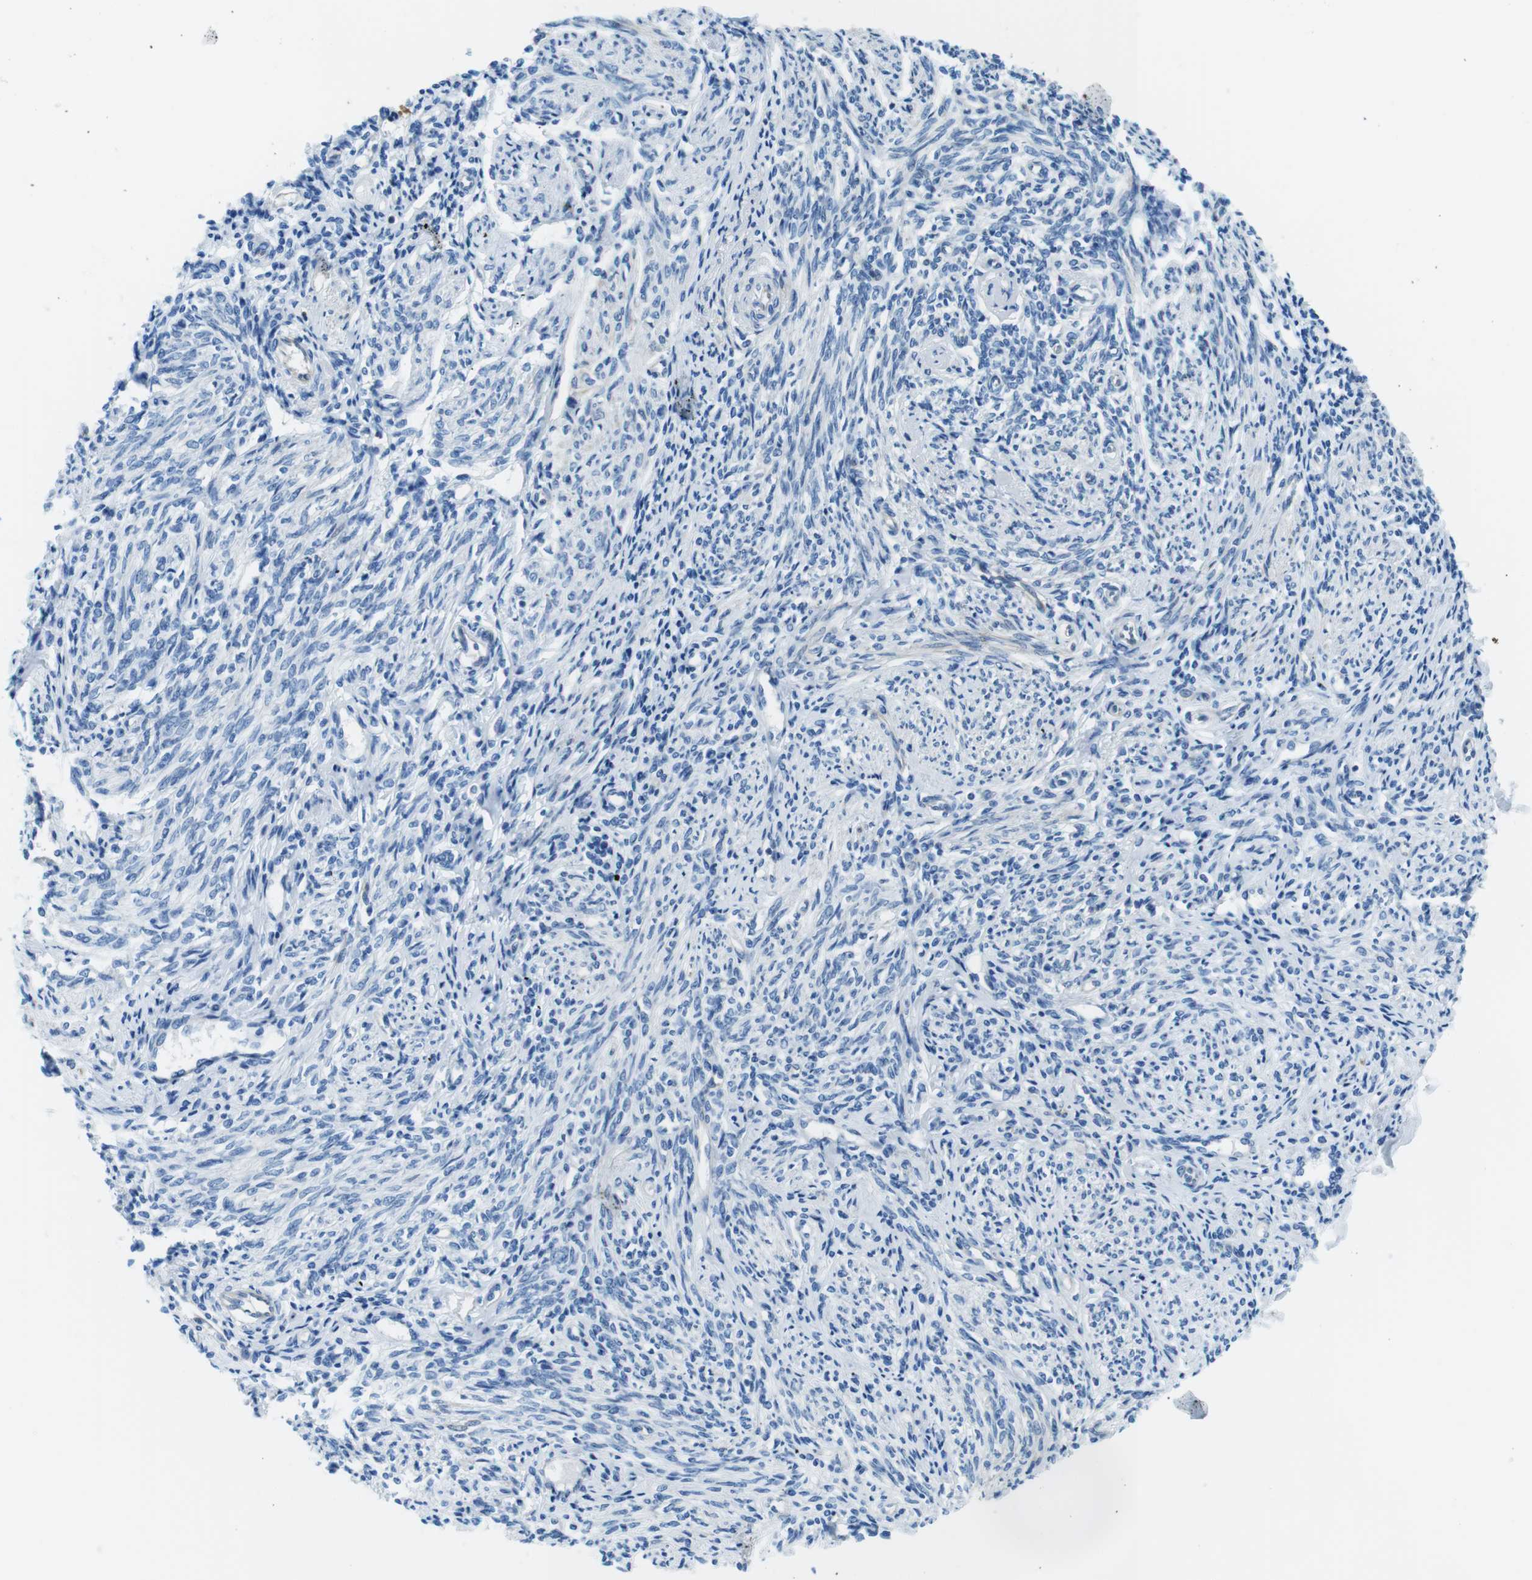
{"staining": {"intensity": "moderate", "quantity": "<25%", "location": "cytoplasmic/membranous"}, "tissue": "endometrium", "cell_type": "Cells in endometrial stroma", "image_type": "normal", "snomed": [{"axis": "morphology", "description": "Normal tissue, NOS"}, {"axis": "topography", "description": "Endometrium"}], "caption": "Cells in endometrial stroma display moderate cytoplasmic/membranous staining in about <25% of cells in unremarkable endometrium. (Brightfield microscopy of DAB IHC at high magnification).", "gene": "TES", "patient": {"sex": "female", "age": 71}}